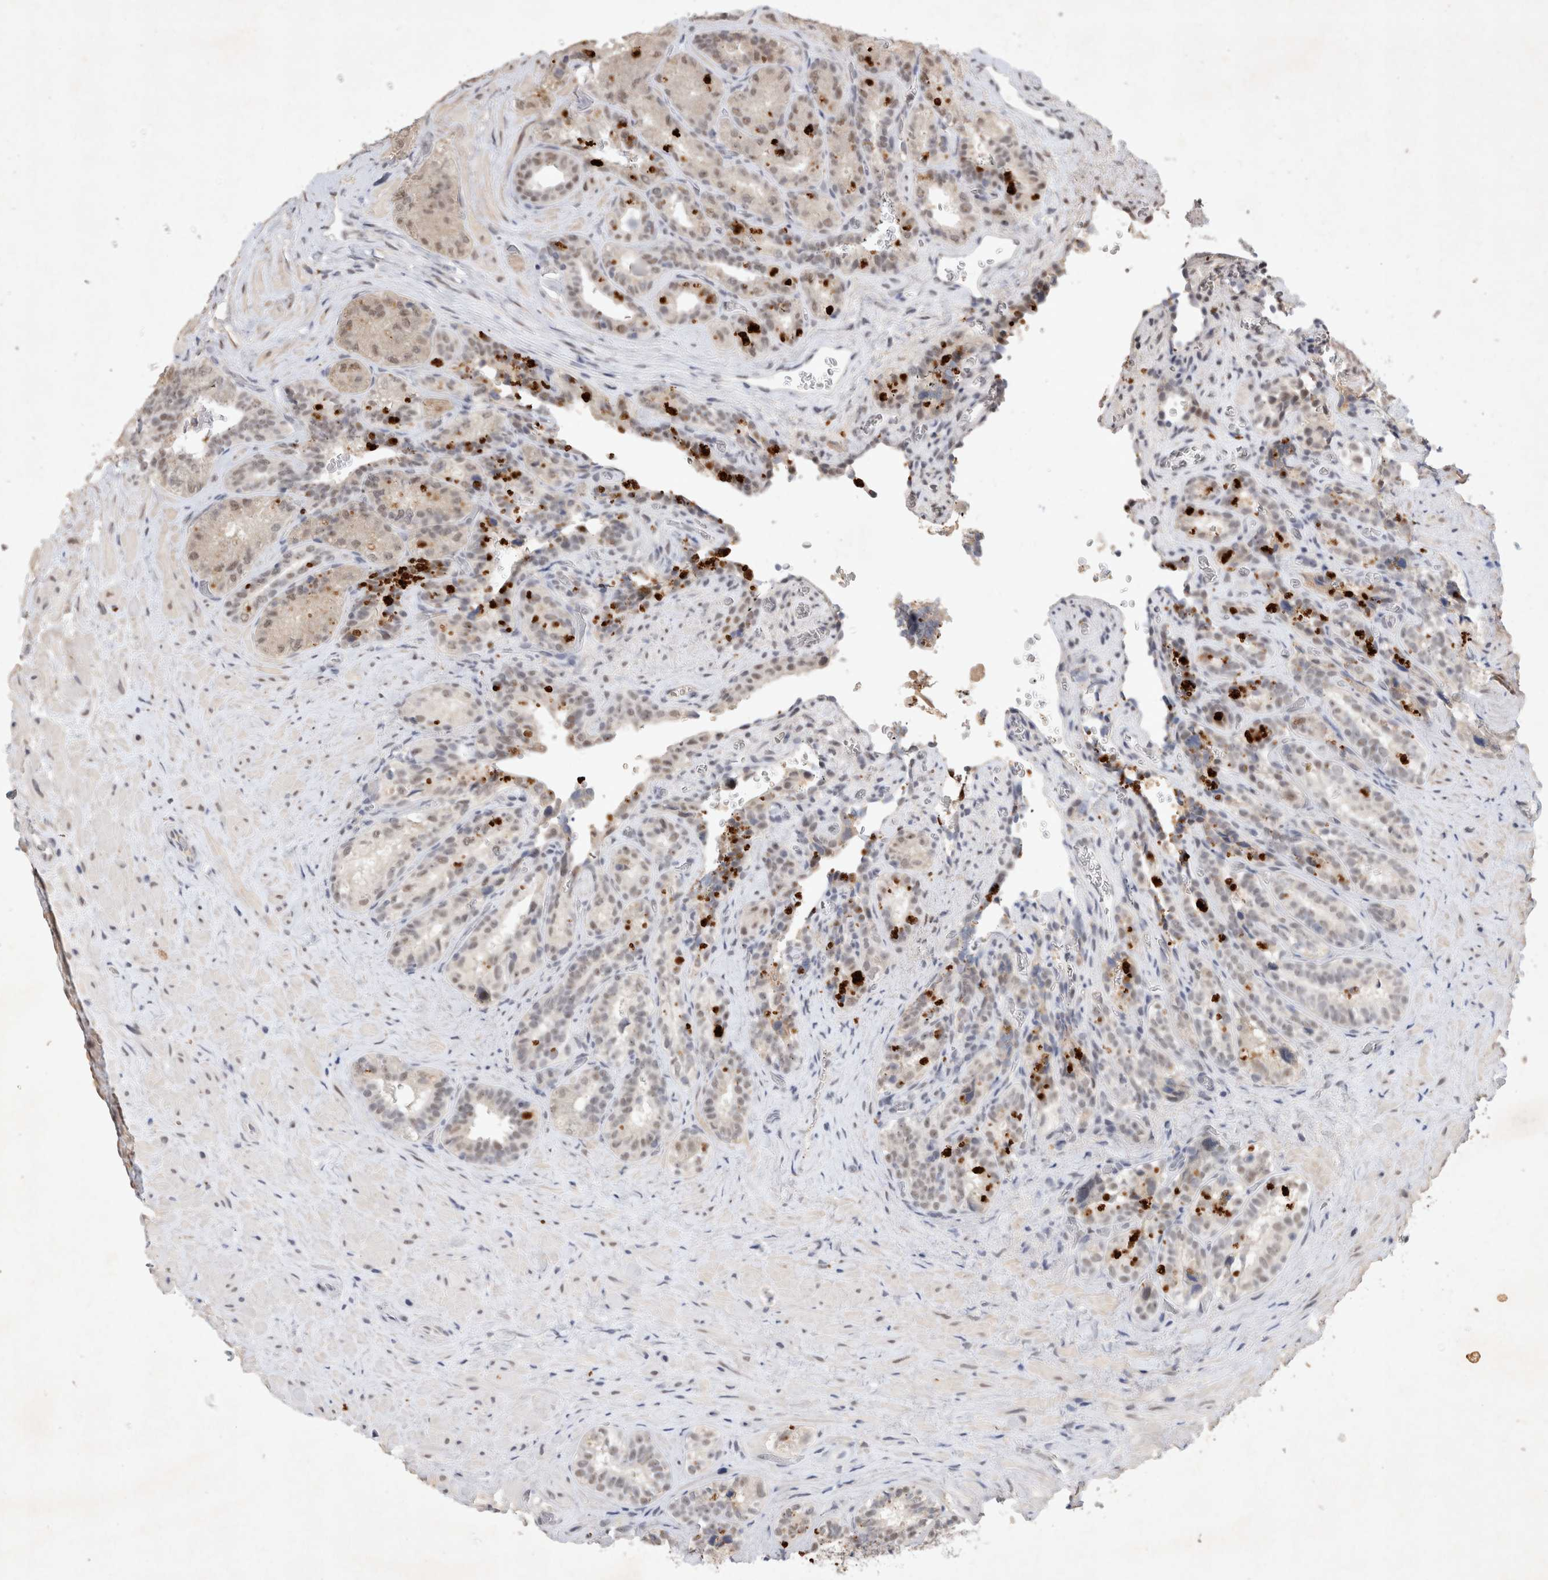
{"staining": {"intensity": "weak", "quantity": "25%-75%", "location": "nuclear"}, "tissue": "seminal vesicle", "cell_type": "Glandular cells", "image_type": "normal", "snomed": [{"axis": "morphology", "description": "Normal tissue, NOS"}, {"axis": "topography", "description": "Prostate"}, {"axis": "topography", "description": "Seminal veicle"}], "caption": "Seminal vesicle was stained to show a protein in brown. There is low levels of weak nuclear staining in about 25%-75% of glandular cells.", "gene": "XRCC5", "patient": {"sex": "male", "age": 67}}